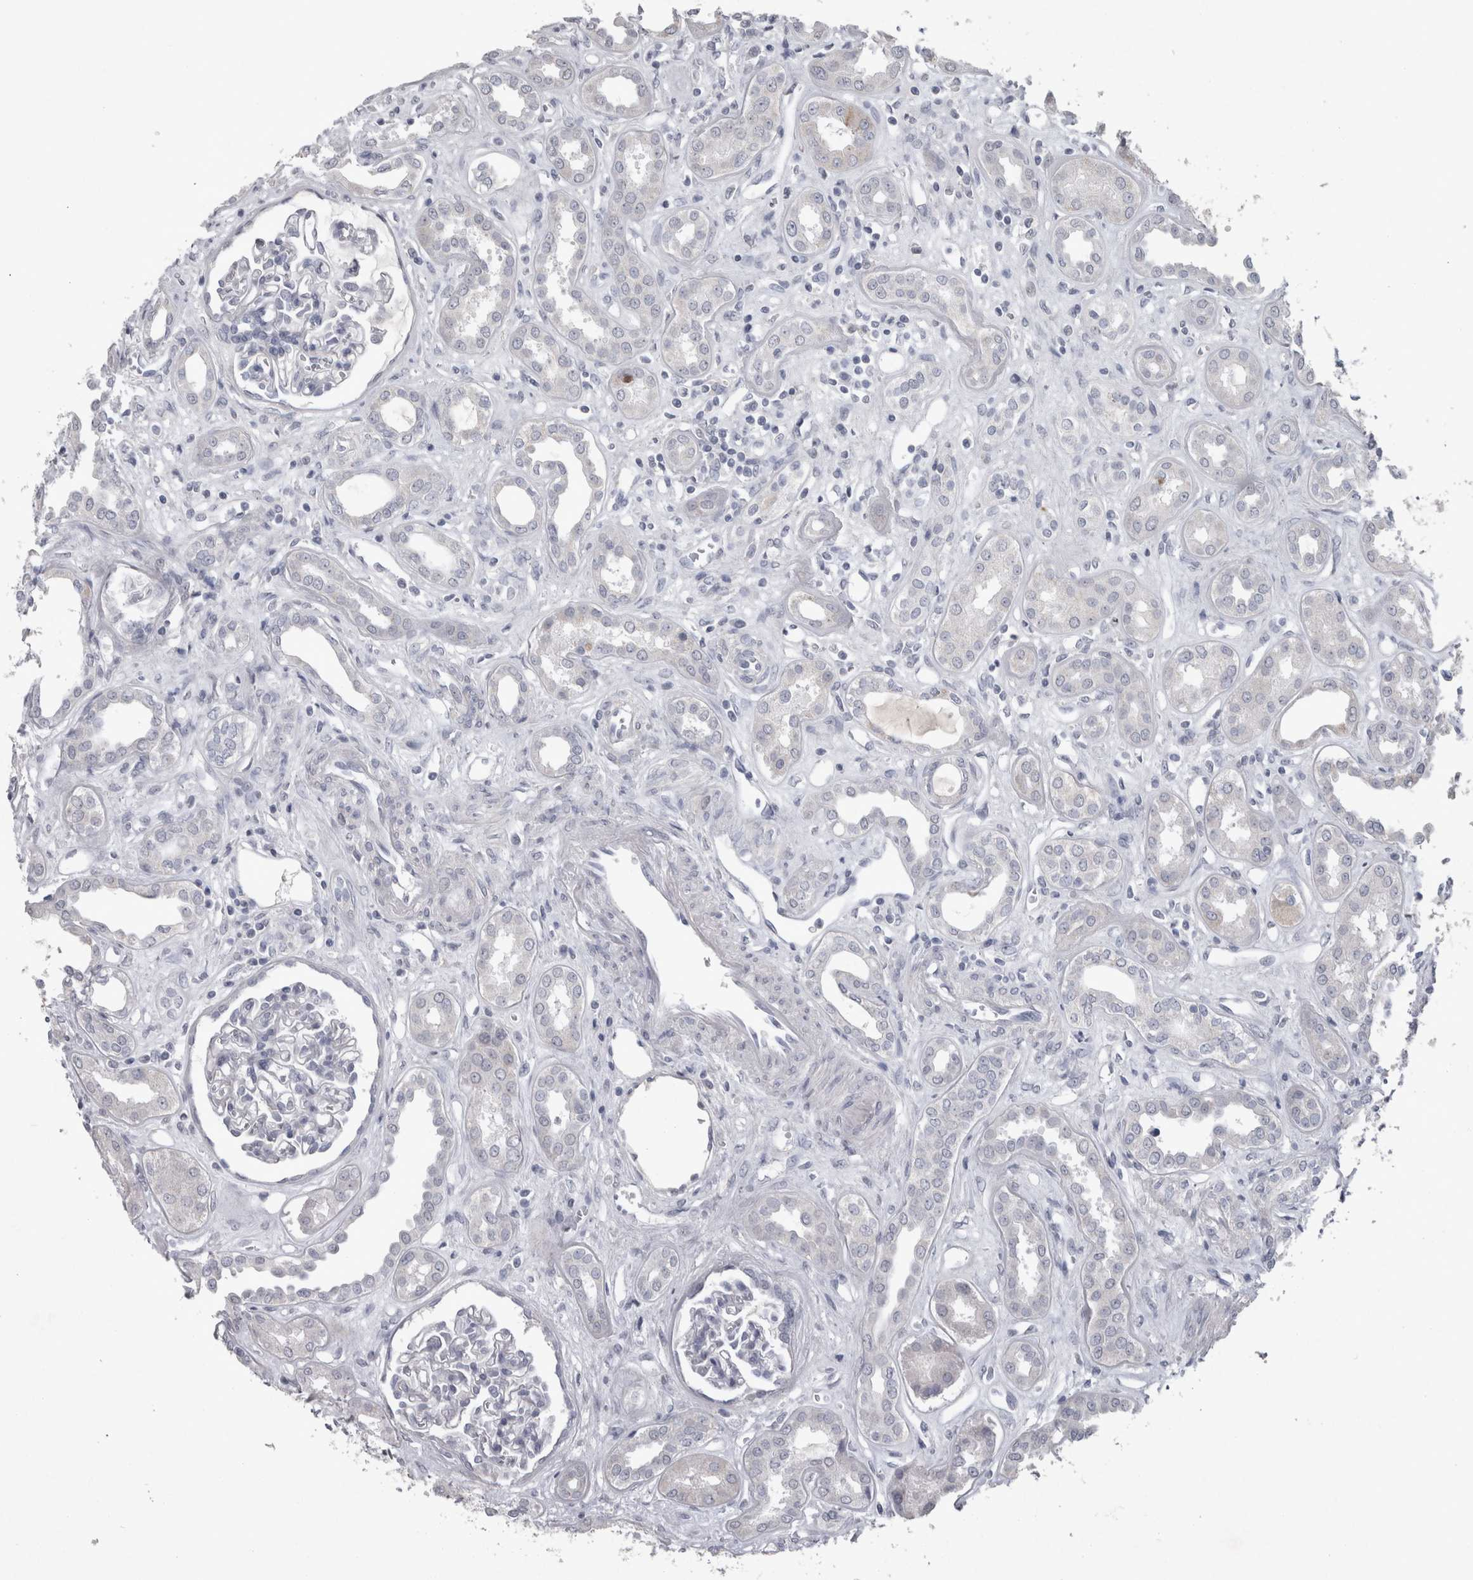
{"staining": {"intensity": "negative", "quantity": "none", "location": "none"}, "tissue": "kidney", "cell_type": "Cells in glomeruli", "image_type": "normal", "snomed": [{"axis": "morphology", "description": "Normal tissue, NOS"}, {"axis": "topography", "description": "Kidney"}], "caption": "Protein analysis of normal kidney demonstrates no significant positivity in cells in glomeruli.", "gene": "PDX1", "patient": {"sex": "male", "age": 59}}